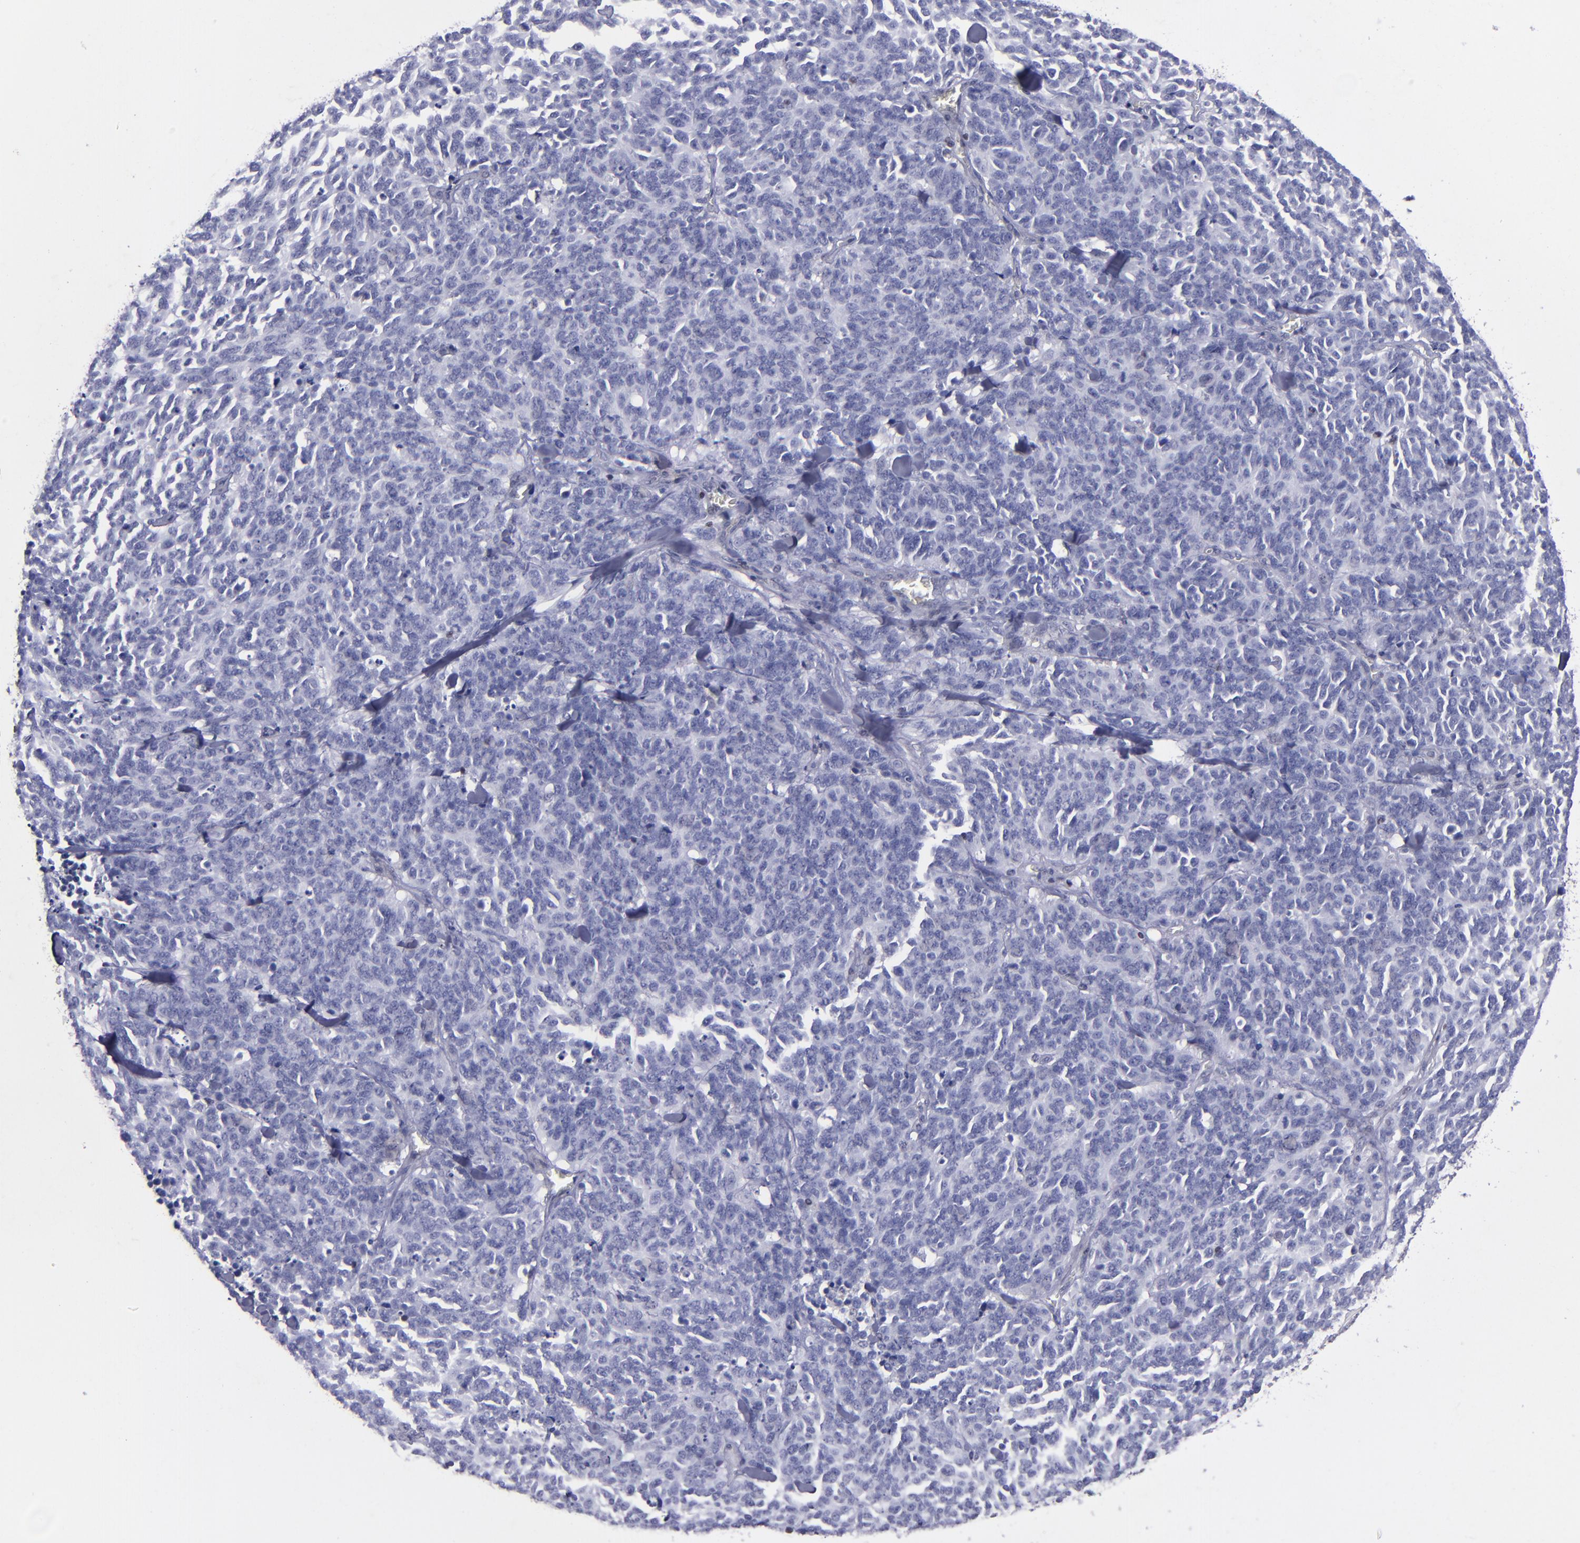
{"staining": {"intensity": "negative", "quantity": "none", "location": "none"}, "tissue": "lung cancer", "cell_type": "Tumor cells", "image_type": "cancer", "snomed": [{"axis": "morphology", "description": "Neoplasm, malignant, NOS"}, {"axis": "topography", "description": "Lung"}], "caption": "Image shows no protein staining in tumor cells of lung cancer tissue.", "gene": "MGMT", "patient": {"sex": "female", "age": 58}}